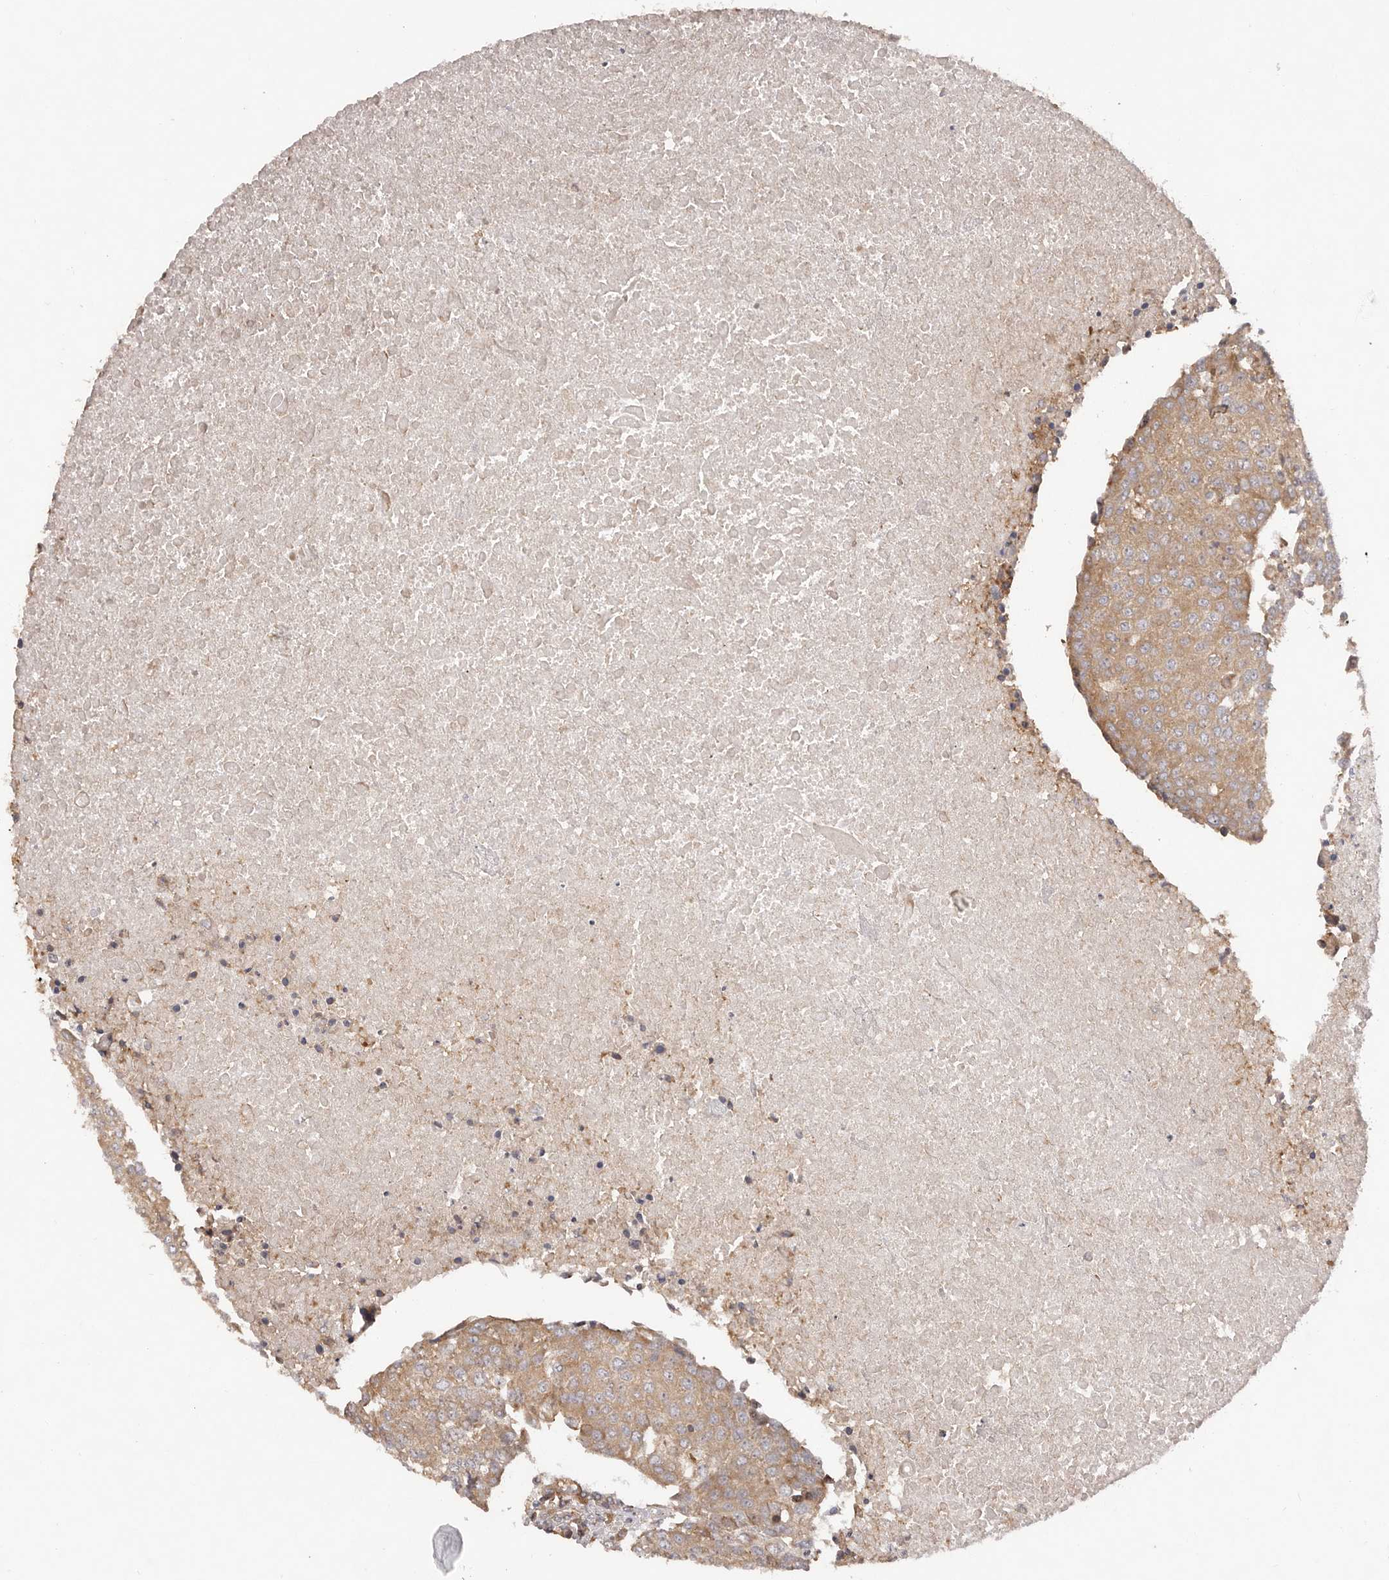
{"staining": {"intensity": "moderate", "quantity": ">75%", "location": "cytoplasmic/membranous"}, "tissue": "urothelial cancer", "cell_type": "Tumor cells", "image_type": "cancer", "snomed": [{"axis": "morphology", "description": "Urothelial carcinoma, High grade"}, {"axis": "topography", "description": "Urinary bladder"}], "caption": "Immunohistochemical staining of high-grade urothelial carcinoma shows medium levels of moderate cytoplasmic/membranous positivity in approximately >75% of tumor cells. (brown staining indicates protein expression, while blue staining denotes nuclei).", "gene": "RPS6", "patient": {"sex": "female", "age": 85}}